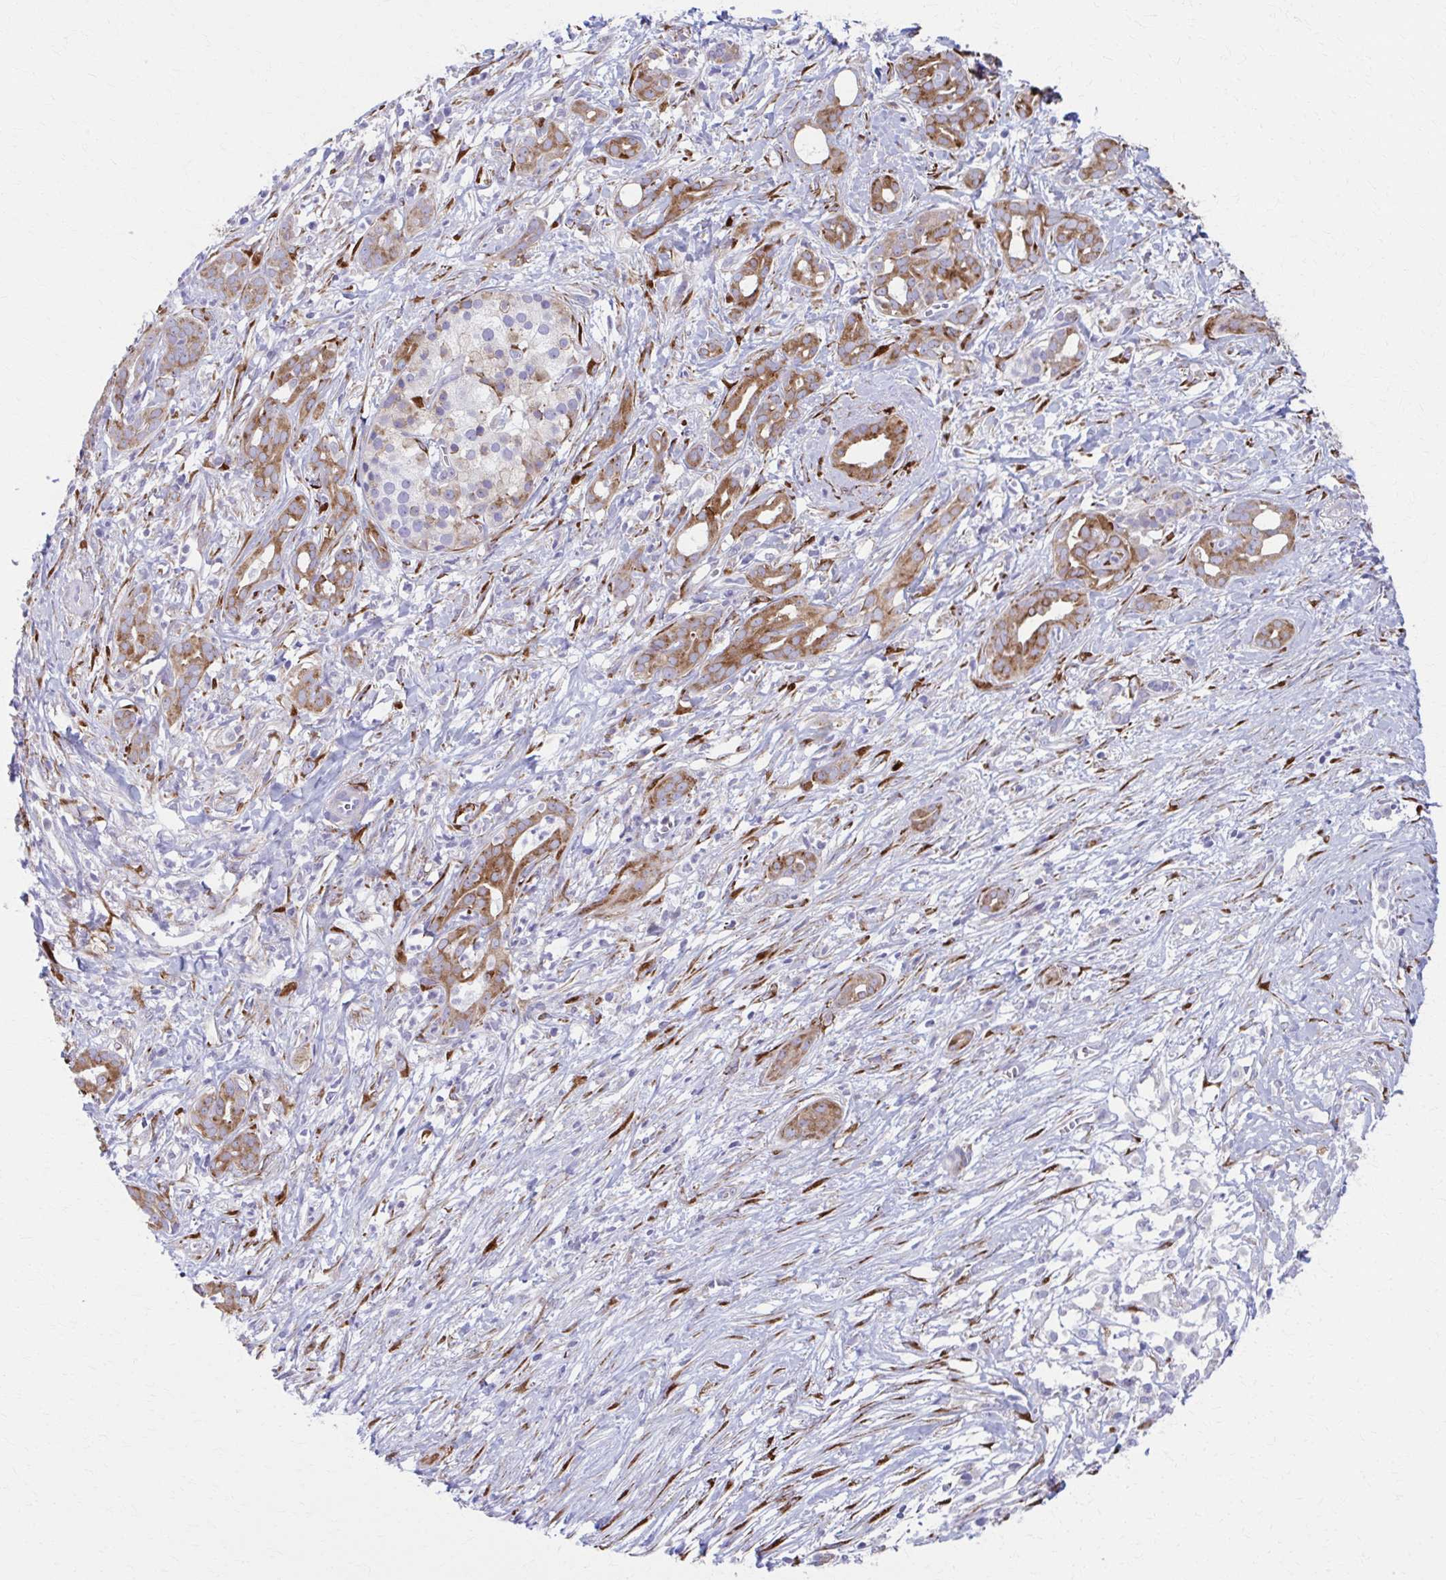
{"staining": {"intensity": "moderate", "quantity": ">75%", "location": "cytoplasmic/membranous"}, "tissue": "pancreatic cancer", "cell_type": "Tumor cells", "image_type": "cancer", "snomed": [{"axis": "morphology", "description": "Adenocarcinoma, NOS"}, {"axis": "topography", "description": "Pancreas"}], "caption": "The micrograph demonstrates staining of adenocarcinoma (pancreatic), revealing moderate cytoplasmic/membranous protein positivity (brown color) within tumor cells. (brown staining indicates protein expression, while blue staining denotes nuclei).", "gene": "SPATS2L", "patient": {"sex": "male", "age": 61}}